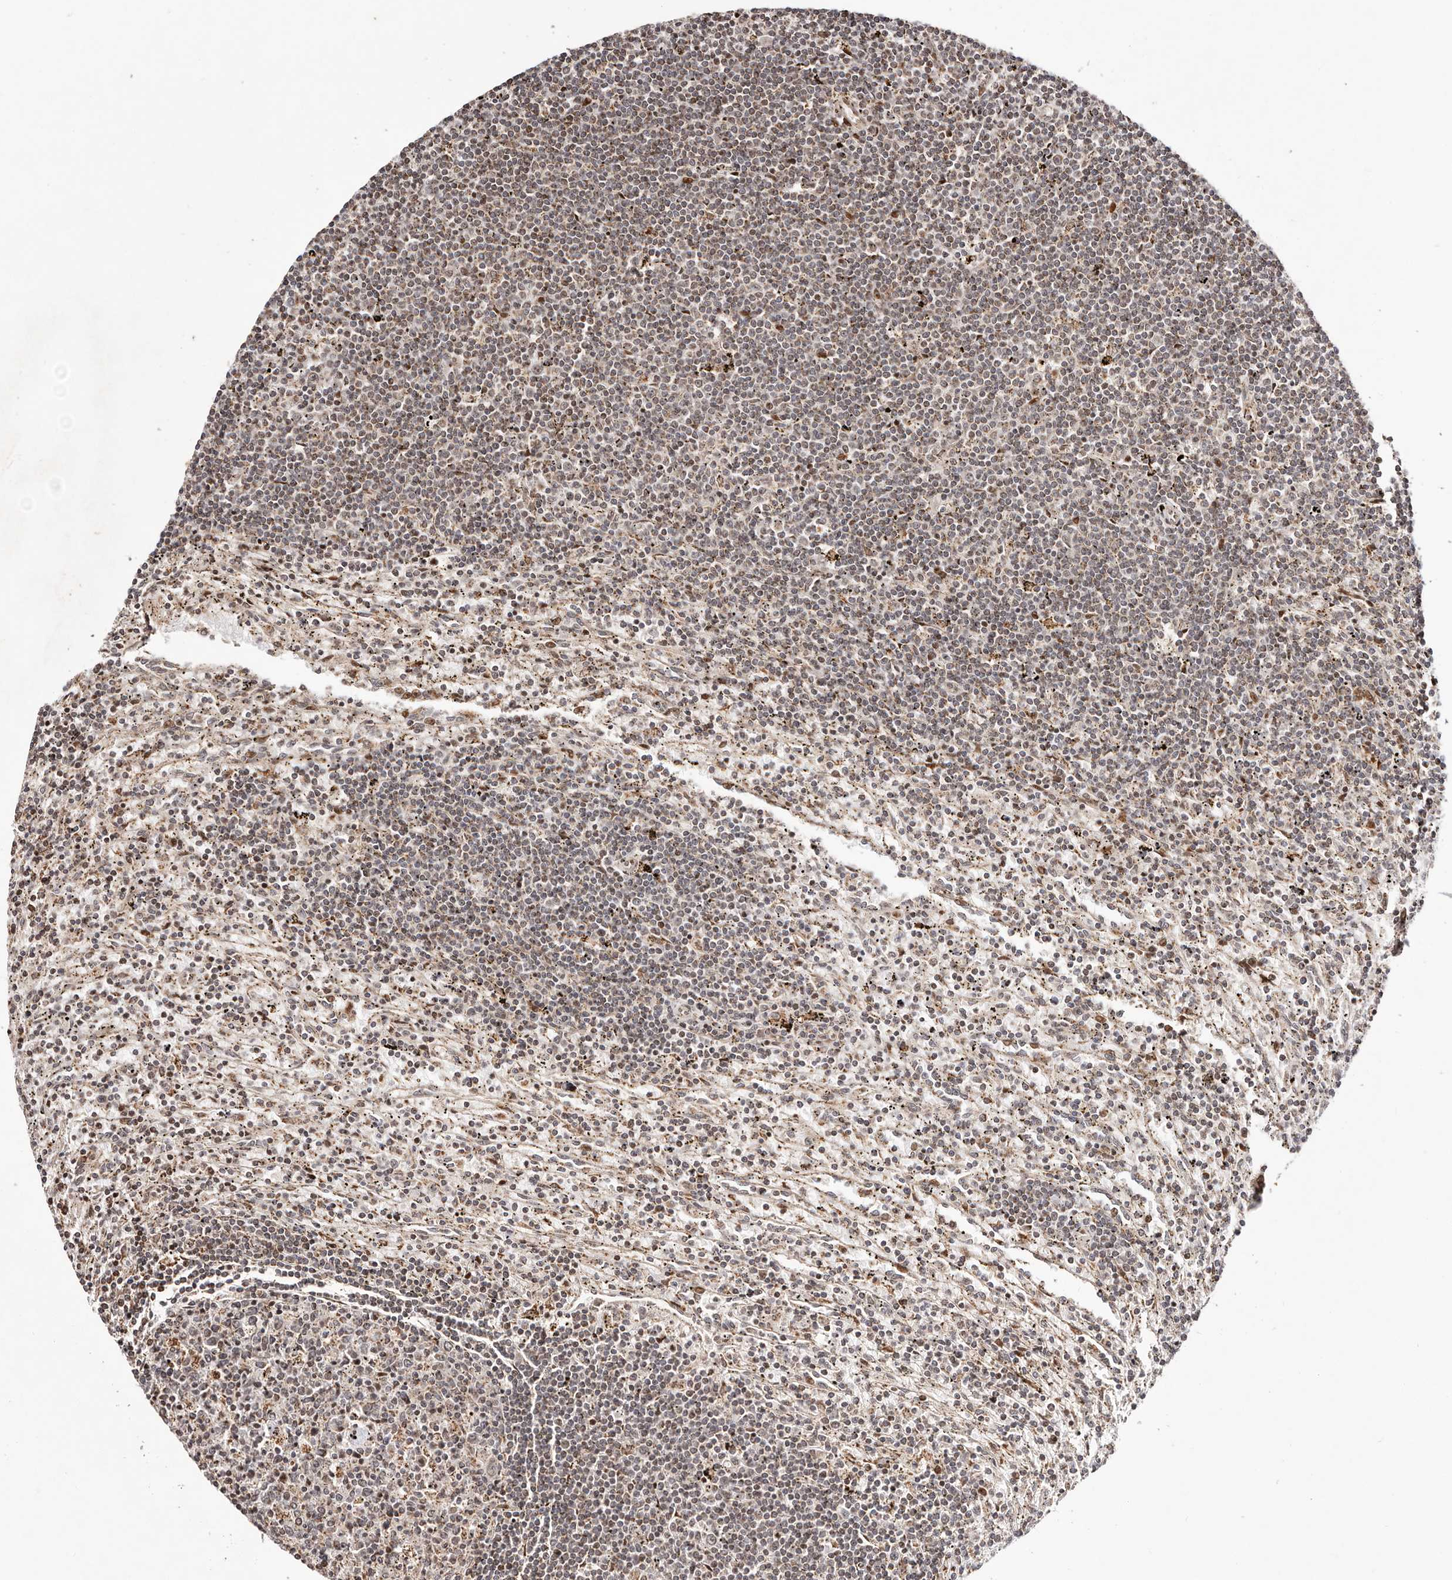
{"staining": {"intensity": "moderate", "quantity": "<25%", "location": "nuclear"}, "tissue": "lymphoma", "cell_type": "Tumor cells", "image_type": "cancer", "snomed": [{"axis": "morphology", "description": "Malignant lymphoma, non-Hodgkin's type, Low grade"}, {"axis": "topography", "description": "Spleen"}], "caption": "Brown immunohistochemical staining in human malignant lymphoma, non-Hodgkin's type (low-grade) reveals moderate nuclear positivity in about <25% of tumor cells. Nuclei are stained in blue.", "gene": "HIVEP3", "patient": {"sex": "male", "age": 76}}